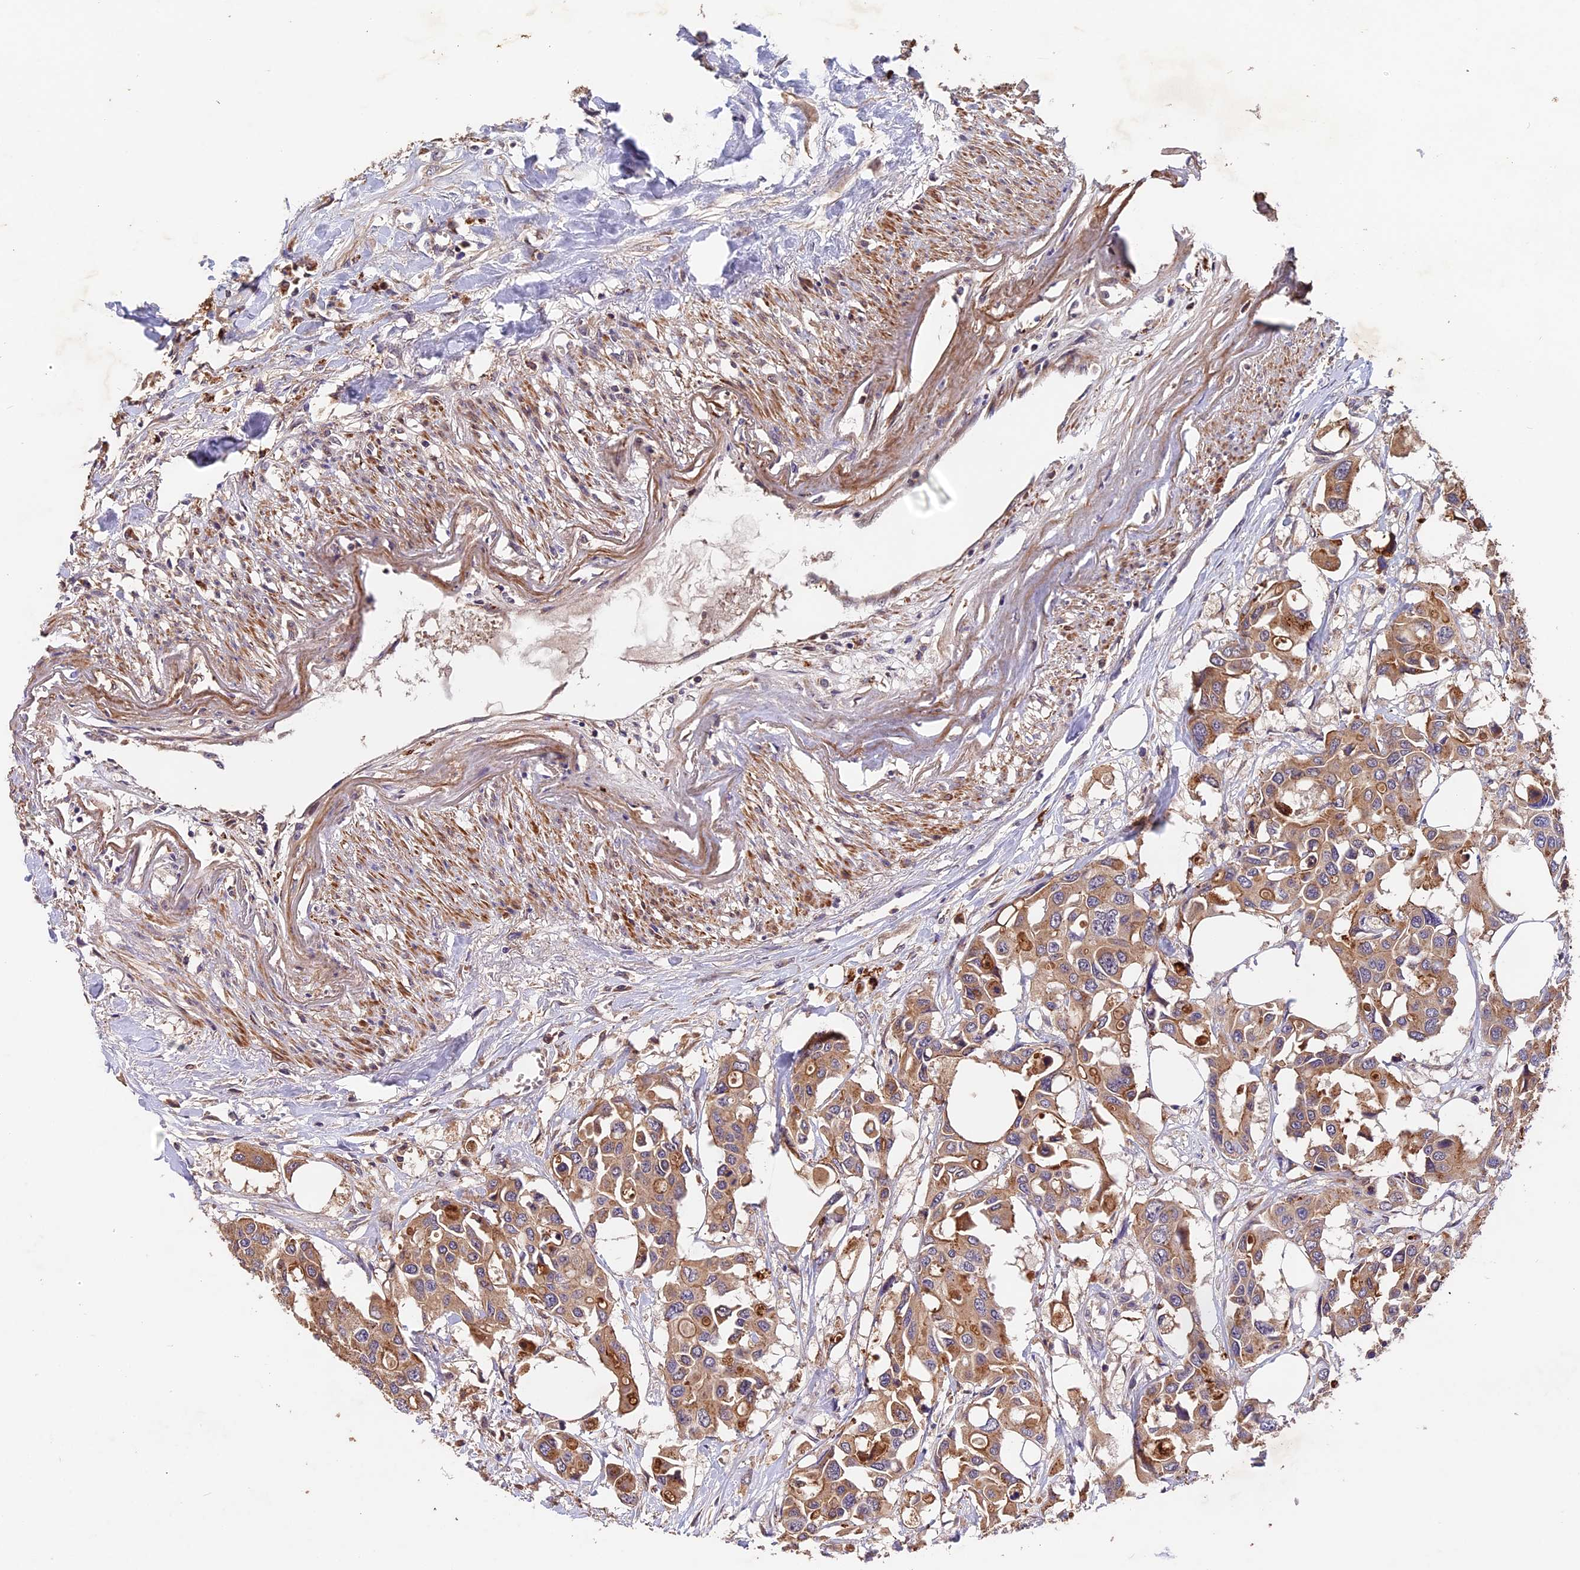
{"staining": {"intensity": "moderate", "quantity": ">75%", "location": "cytoplasmic/membranous"}, "tissue": "colorectal cancer", "cell_type": "Tumor cells", "image_type": "cancer", "snomed": [{"axis": "morphology", "description": "Adenocarcinoma, NOS"}, {"axis": "topography", "description": "Colon"}], "caption": "Protein staining of adenocarcinoma (colorectal) tissue shows moderate cytoplasmic/membranous positivity in about >75% of tumor cells.", "gene": "COPE", "patient": {"sex": "male", "age": 77}}